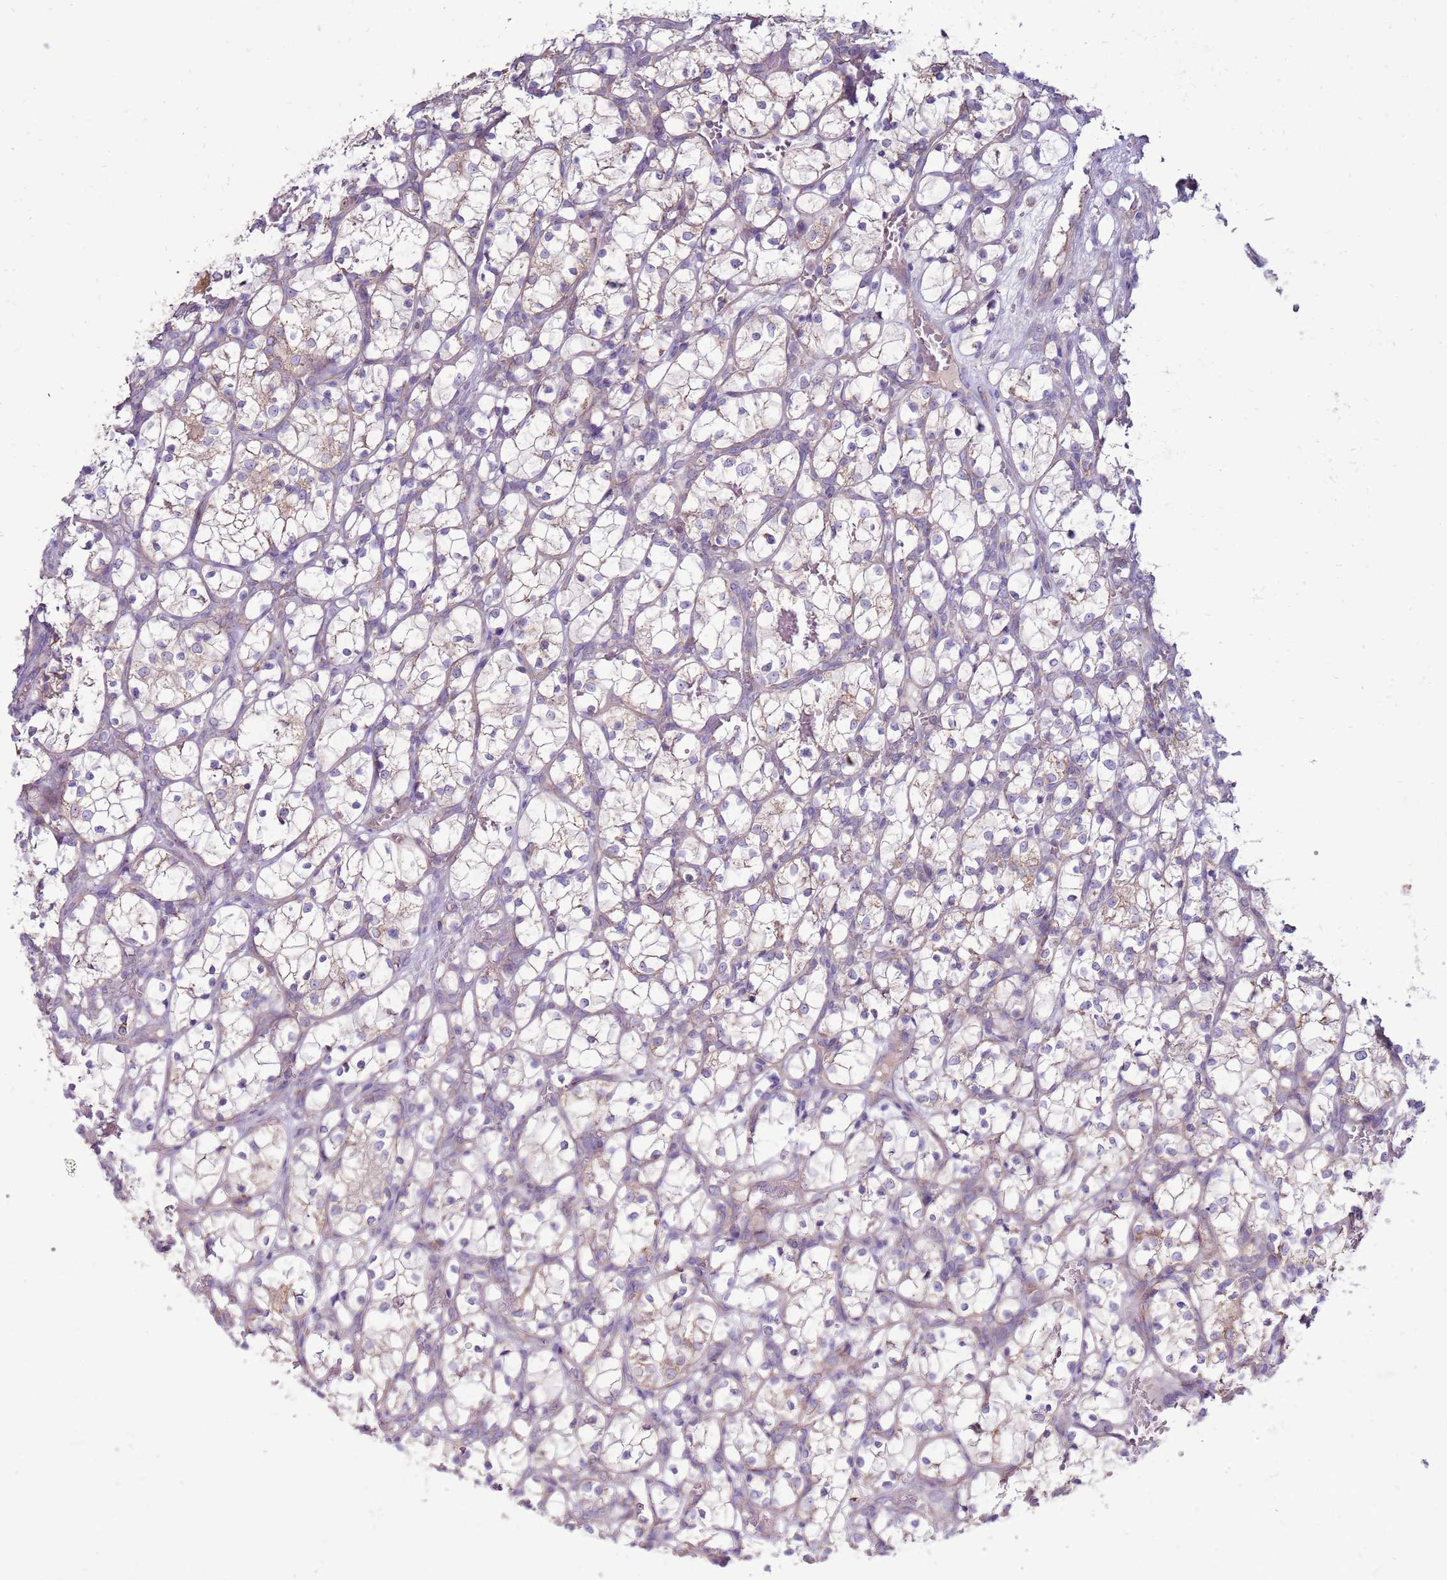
{"staining": {"intensity": "weak", "quantity": "<25%", "location": "cytoplasmic/membranous"}, "tissue": "renal cancer", "cell_type": "Tumor cells", "image_type": "cancer", "snomed": [{"axis": "morphology", "description": "Adenocarcinoma, NOS"}, {"axis": "topography", "description": "Kidney"}], "caption": "DAB immunohistochemical staining of renal cancer (adenocarcinoma) displays no significant expression in tumor cells.", "gene": "TRAPPC4", "patient": {"sex": "female", "age": 69}}